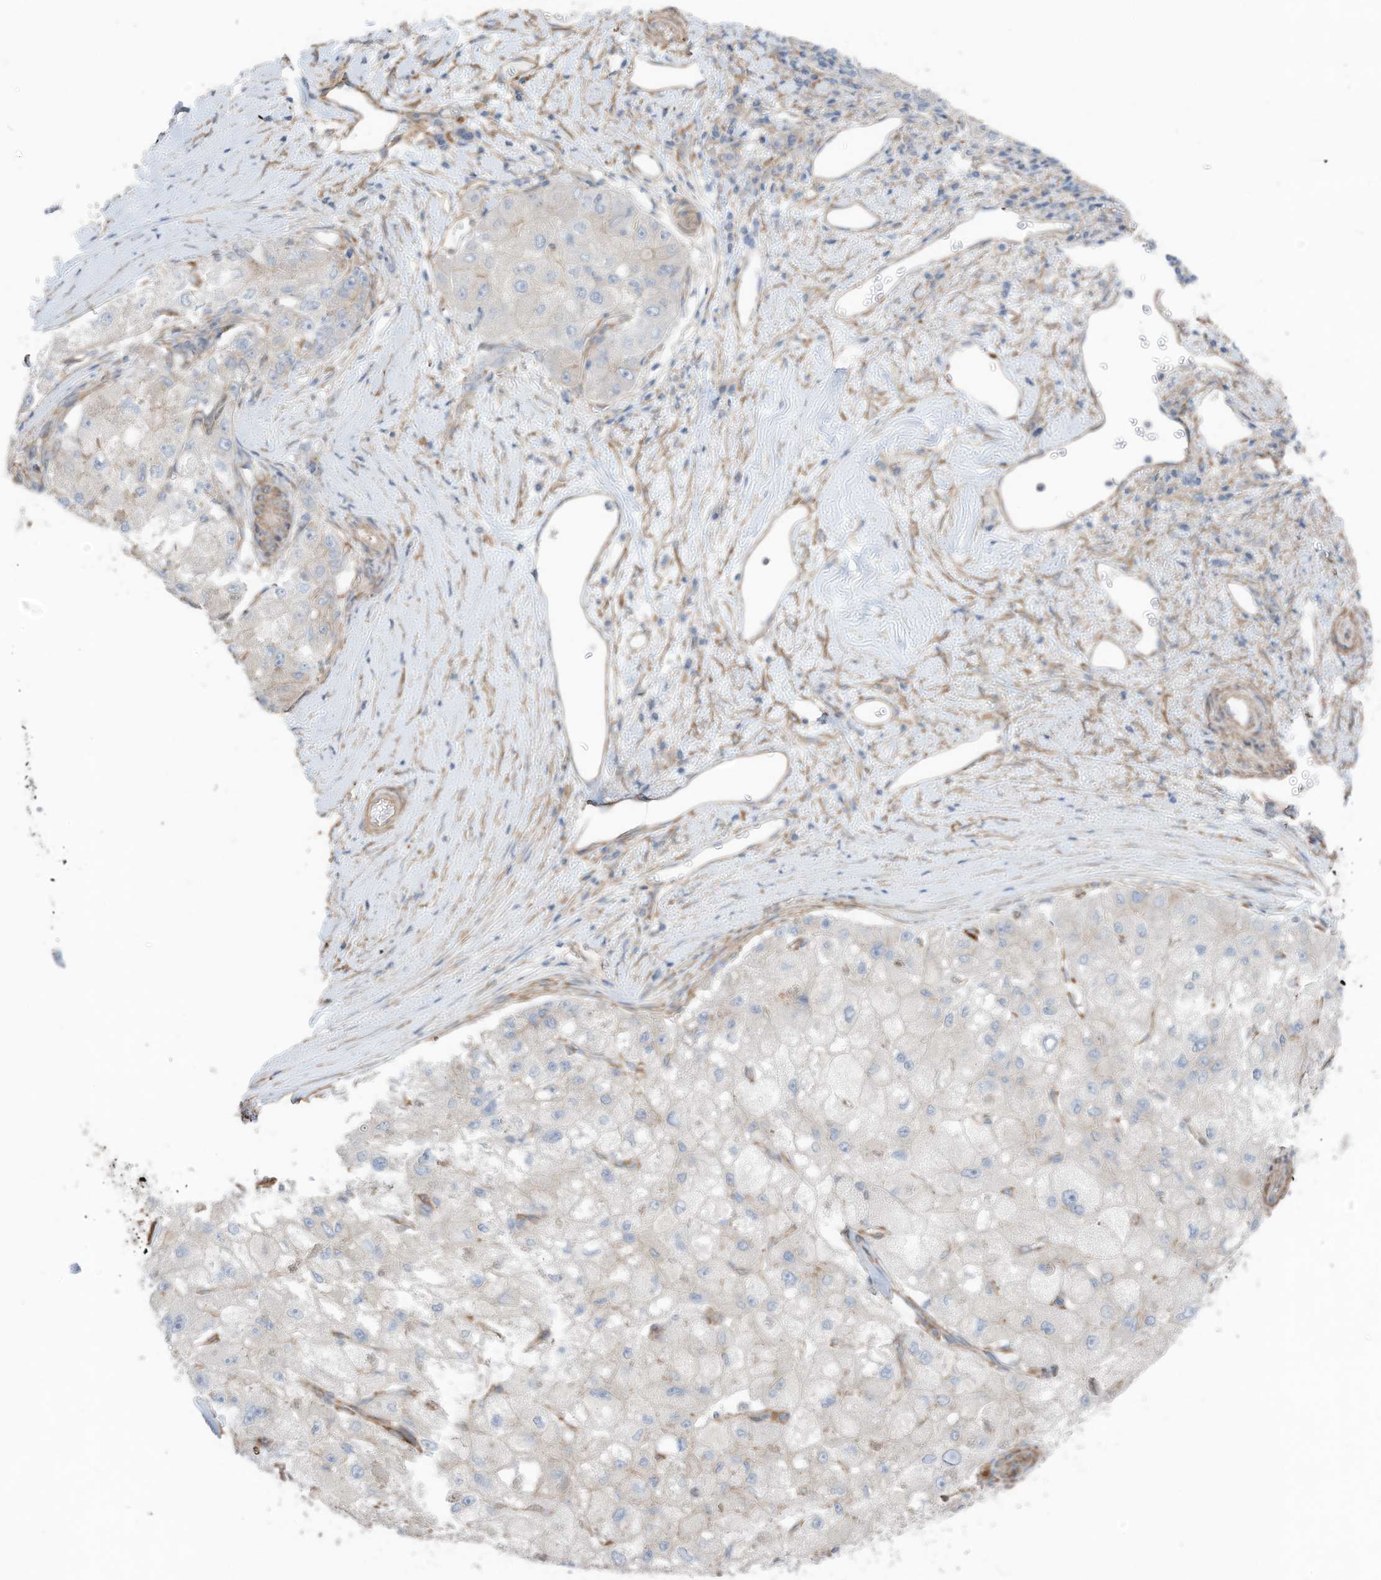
{"staining": {"intensity": "negative", "quantity": "none", "location": "none"}, "tissue": "liver cancer", "cell_type": "Tumor cells", "image_type": "cancer", "snomed": [{"axis": "morphology", "description": "Carcinoma, Hepatocellular, NOS"}, {"axis": "topography", "description": "Liver"}], "caption": "Immunohistochemical staining of hepatocellular carcinoma (liver) shows no significant staining in tumor cells.", "gene": "SLC17A7", "patient": {"sex": "male", "age": 80}}